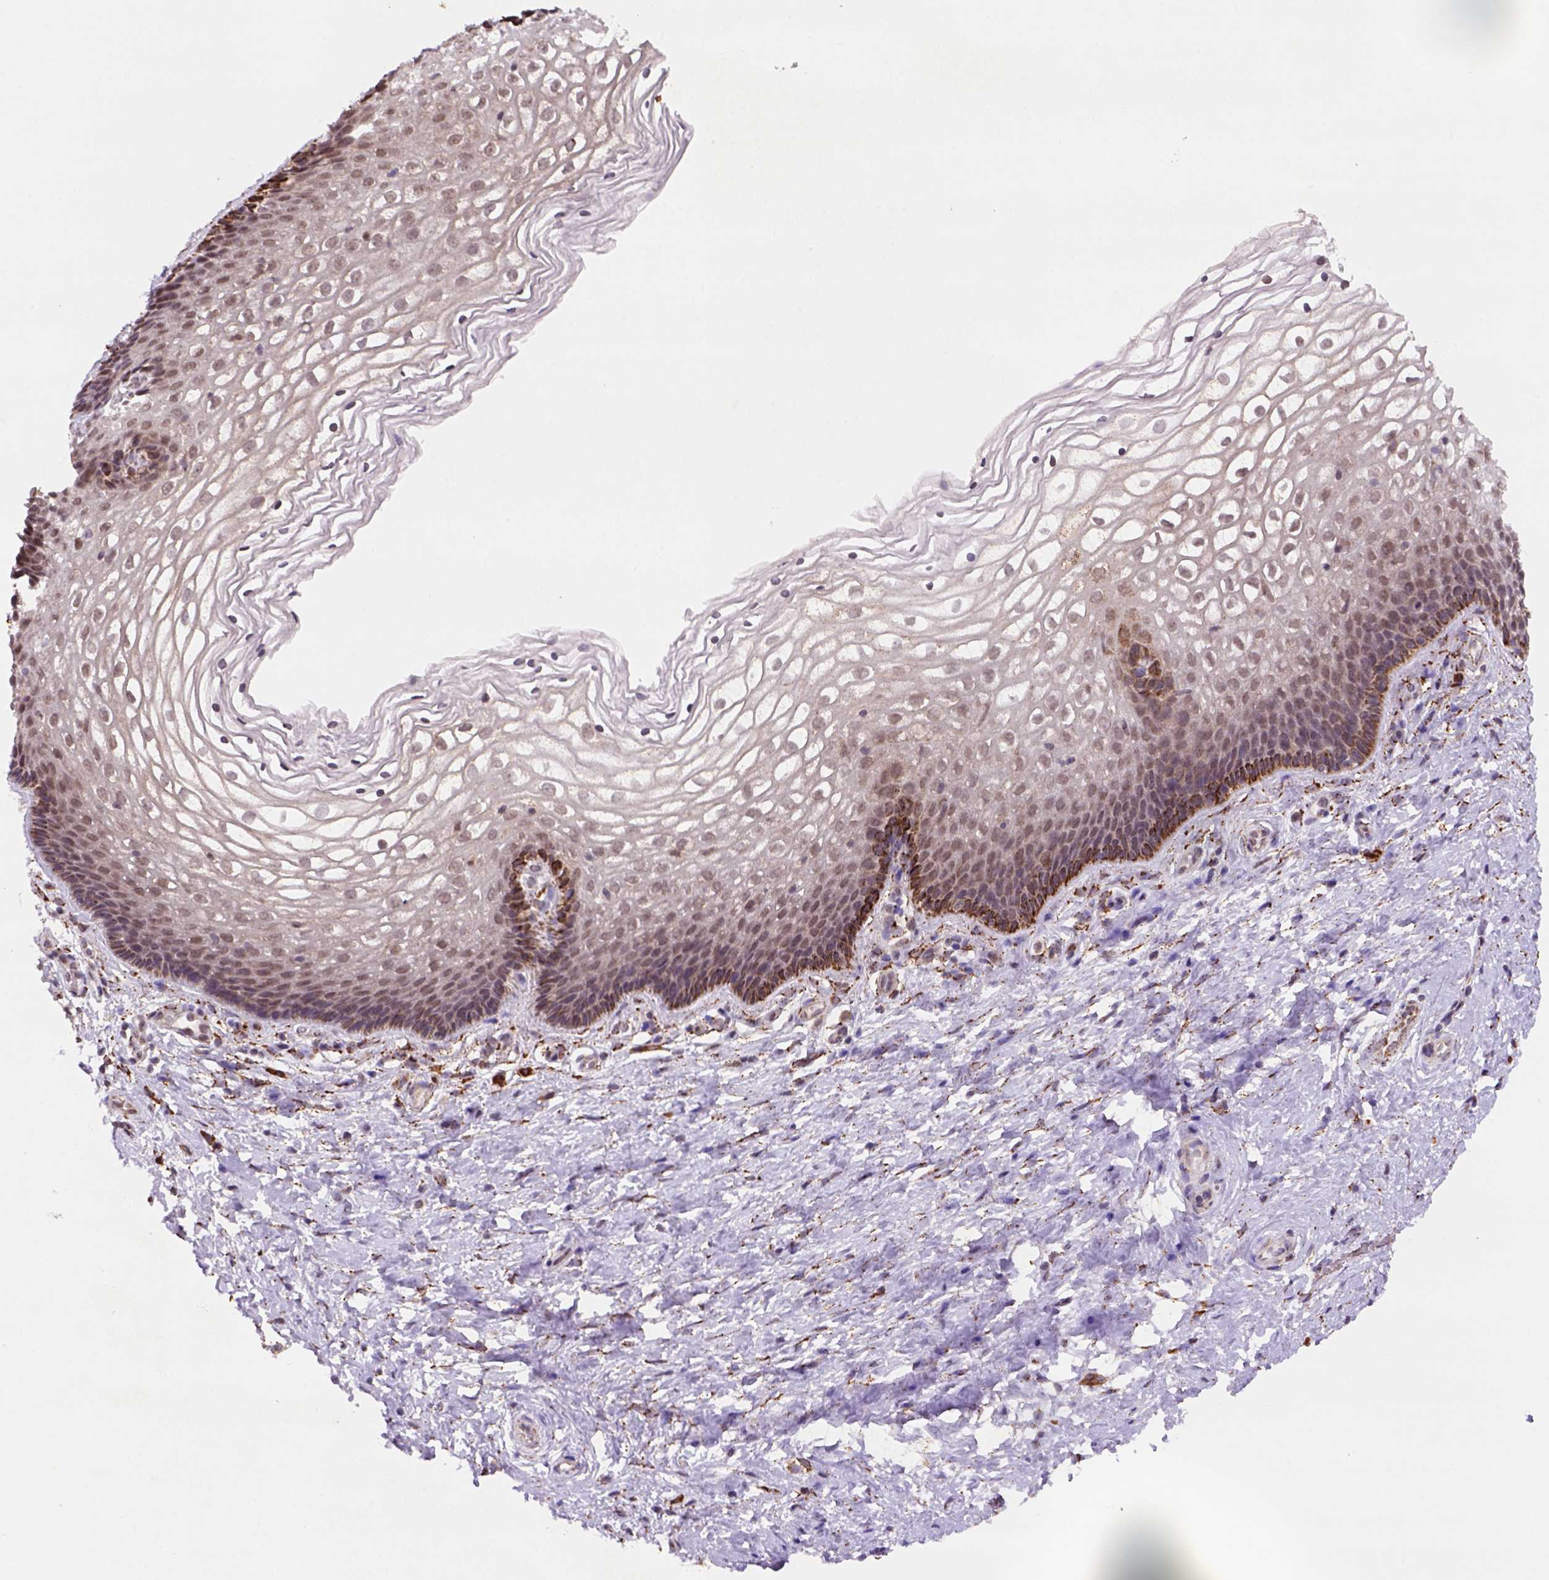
{"staining": {"intensity": "strong", "quantity": ">75%", "location": "cytoplasmic/membranous"}, "tissue": "cervix", "cell_type": "Glandular cells", "image_type": "normal", "snomed": [{"axis": "morphology", "description": "Normal tissue, NOS"}, {"axis": "topography", "description": "Cervix"}], "caption": "Human cervix stained with a brown dye shows strong cytoplasmic/membranous positive positivity in approximately >75% of glandular cells.", "gene": "FZD7", "patient": {"sex": "female", "age": 34}}